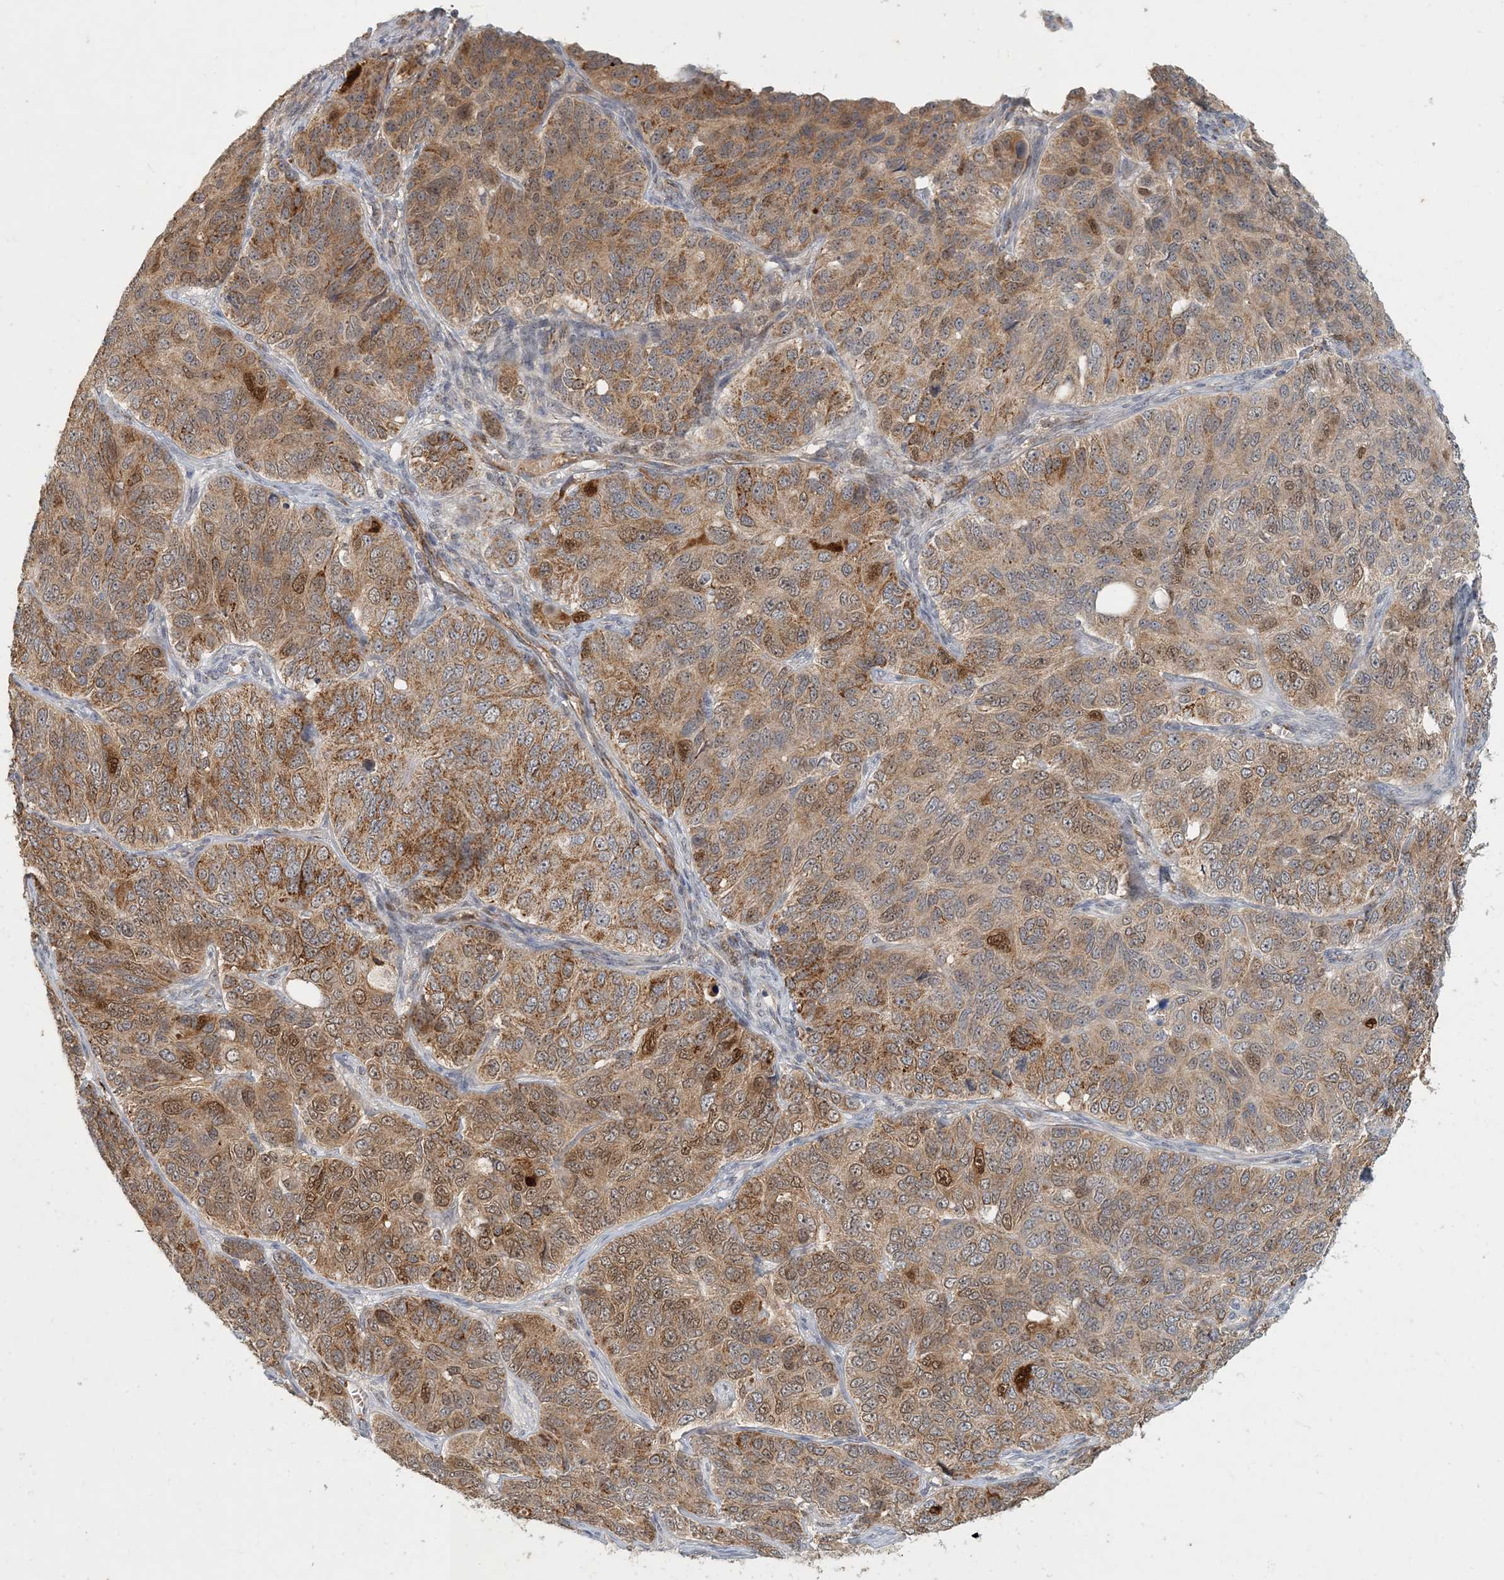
{"staining": {"intensity": "moderate", "quantity": ">75%", "location": "cytoplasmic/membranous,nuclear"}, "tissue": "ovarian cancer", "cell_type": "Tumor cells", "image_type": "cancer", "snomed": [{"axis": "morphology", "description": "Carcinoma, endometroid"}, {"axis": "topography", "description": "Ovary"}], "caption": "IHC photomicrograph of ovarian cancer (endometroid carcinoma) stained for a protein (brown), which exhibits medium levels of moderate cytoplasmic/membranous and nuclear staining in approximately >75% of tumor cells.", "gene": "ZBTB3", "patient": {"sex": "female", "age": 51}}